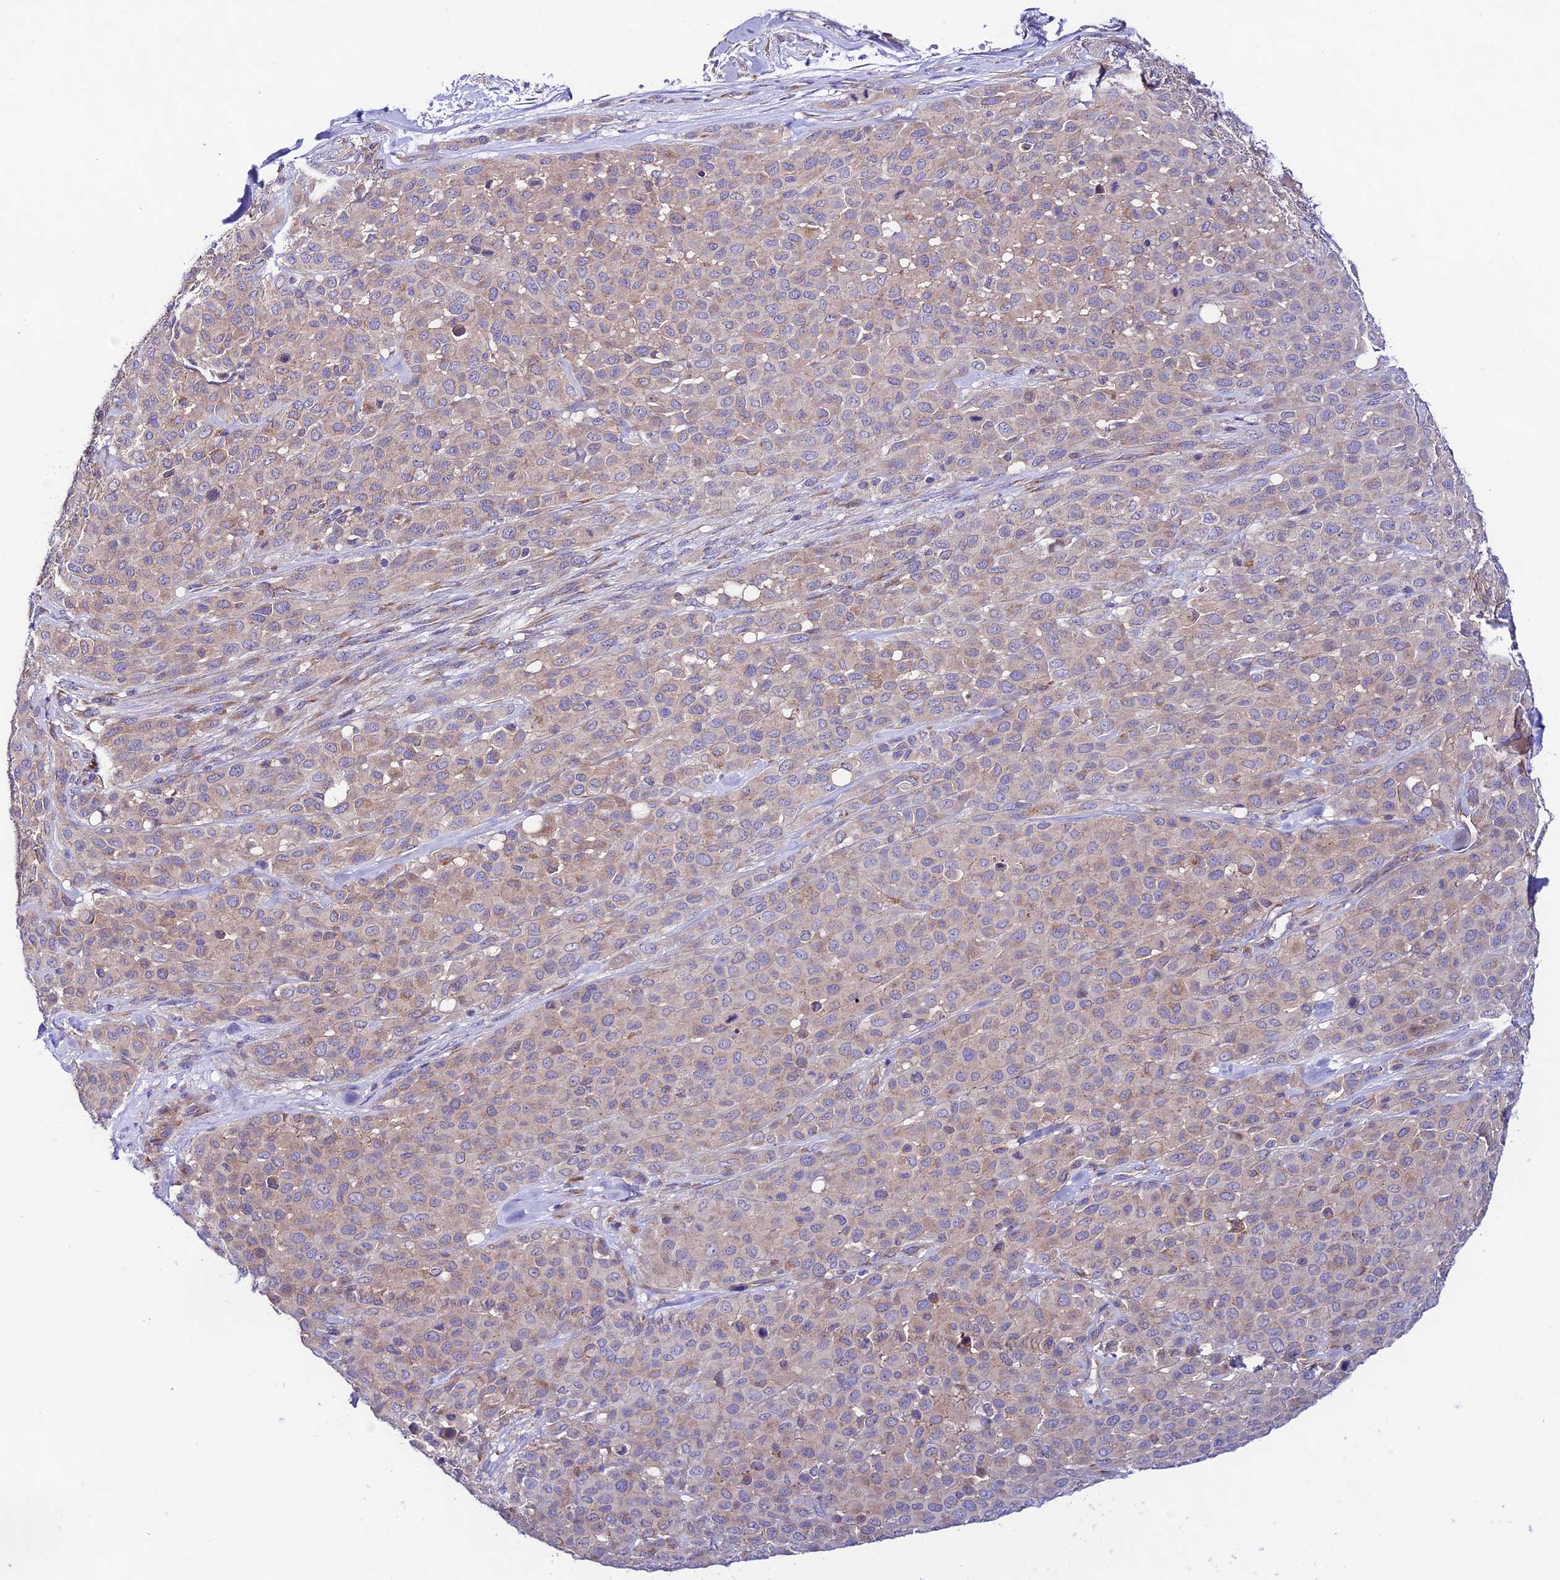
{"staining": {"intensity": "weak", "quantity": "25%-75%", "location": "cytoplasmic/membranous"}, "tissue": "melanoma", "cell_type": "Tumor cells", "image_type": "cancer", "snomed": [{"axis": "morphology", "description": "Malignant melanoma, Metastatic site"}, {"axis": "topography", "description": "Skin"}], "caption": "DAB immunohistochemical staining of melanoma demonstrates weak cytoplasmic/membranous protein expression in about 25%-75% of tumor cells. (Stains: DAB in brown, nuclei in blue, Microscopy: brightfield microscopy at high magnification).", "gene": "LACTB2", "patient": {"sex": "female", "age": 81}}